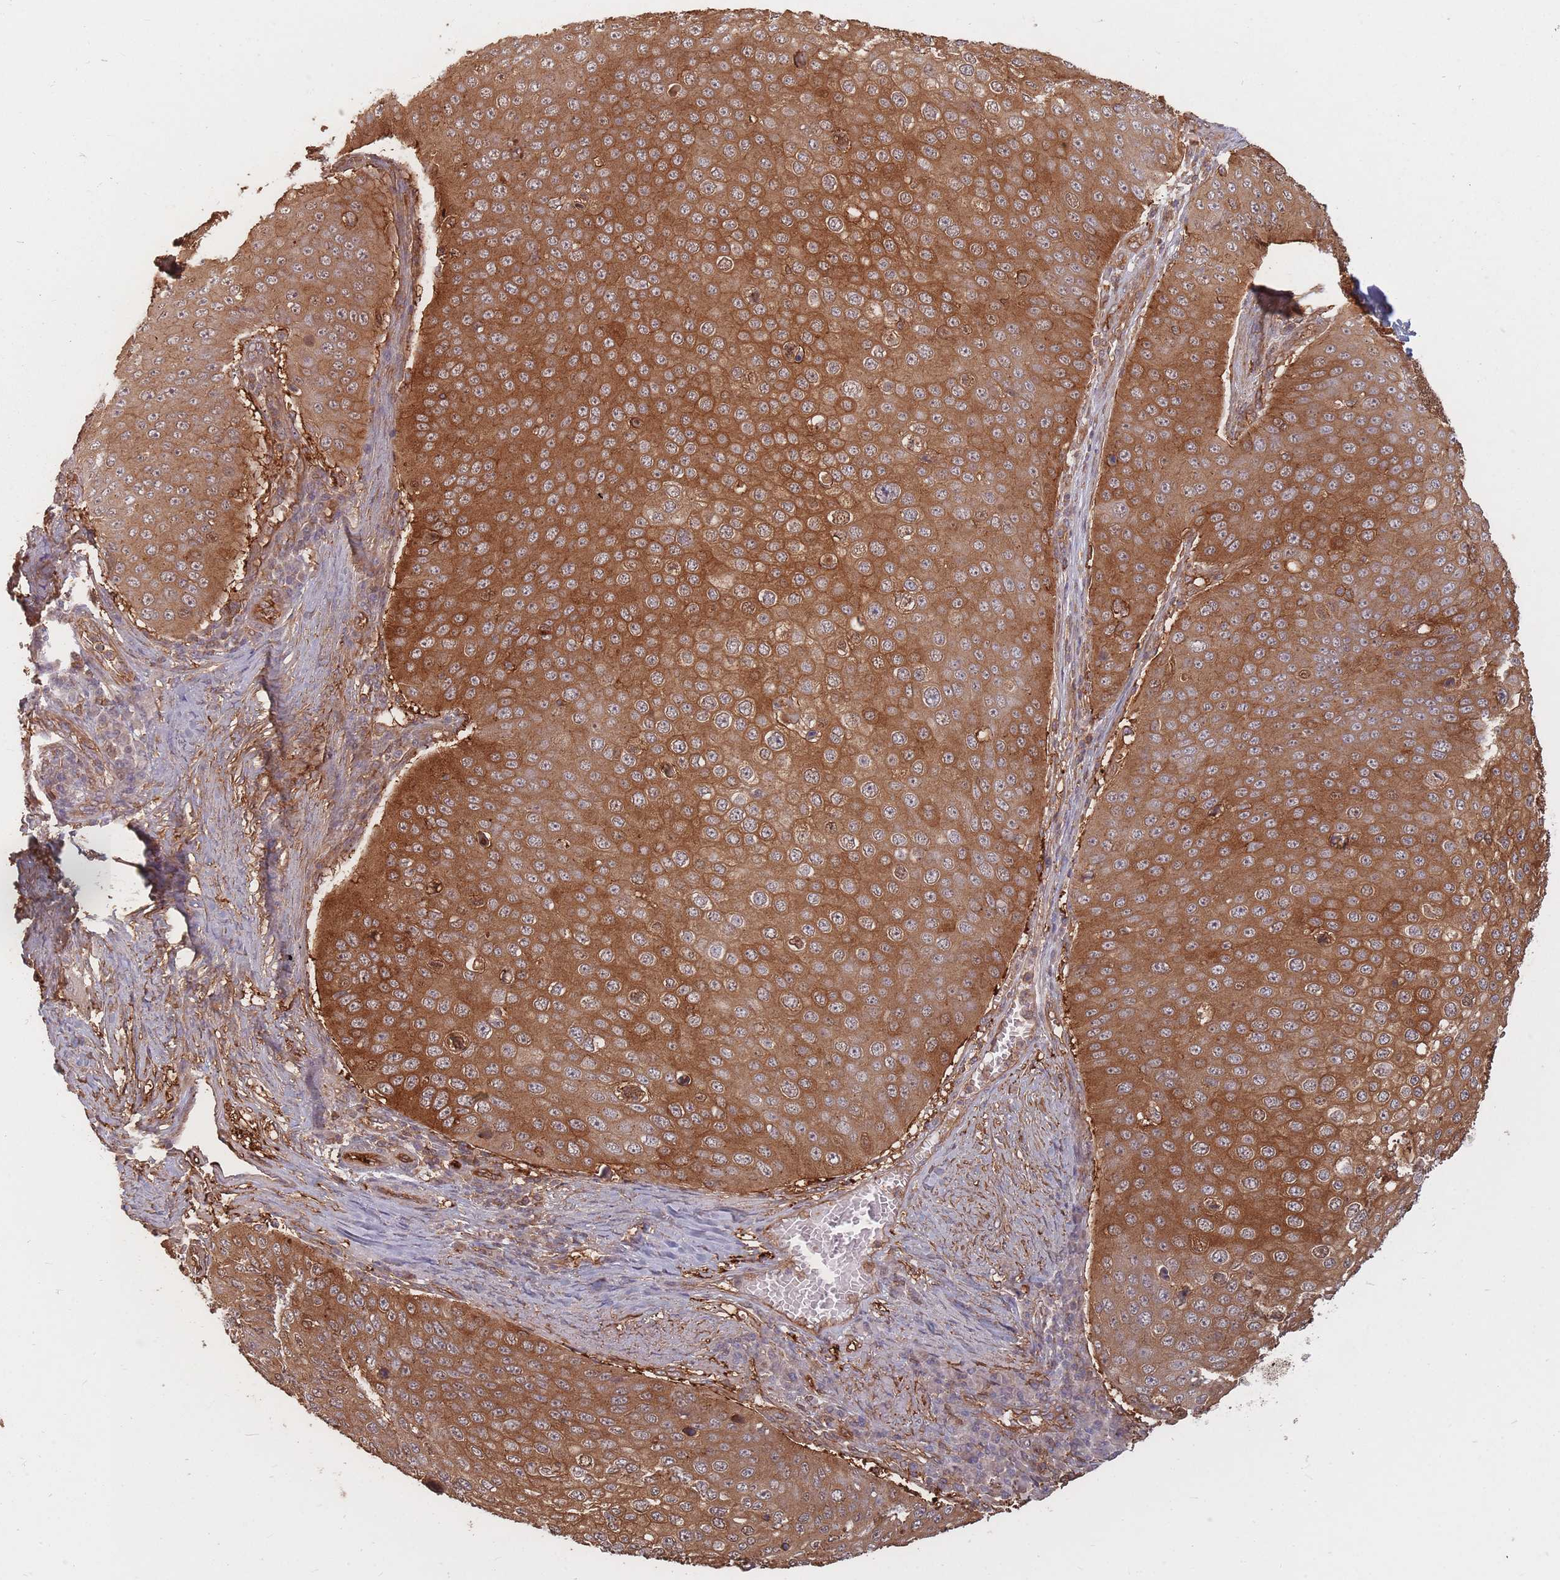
{"staining": {"intensity": "strong", "quantity": ">75%", "location": "cytoplasmic/membranous"}, "tissue": "skin cancer", "cell_type": "Tumor cells", "image_type": "cancer", "snomed": [{"axis": "morphology", "description": "Squamous cell carcinoma, NOS"}, {"axis": "topography", "description": "Skin"}], "caption": "Skin cancer stained for a protein demonstrates strong cytoplasmic/membranous positivity in tumor cells.", "gene": "PLS3", "patient": {"sex": "male", "age": 71}}